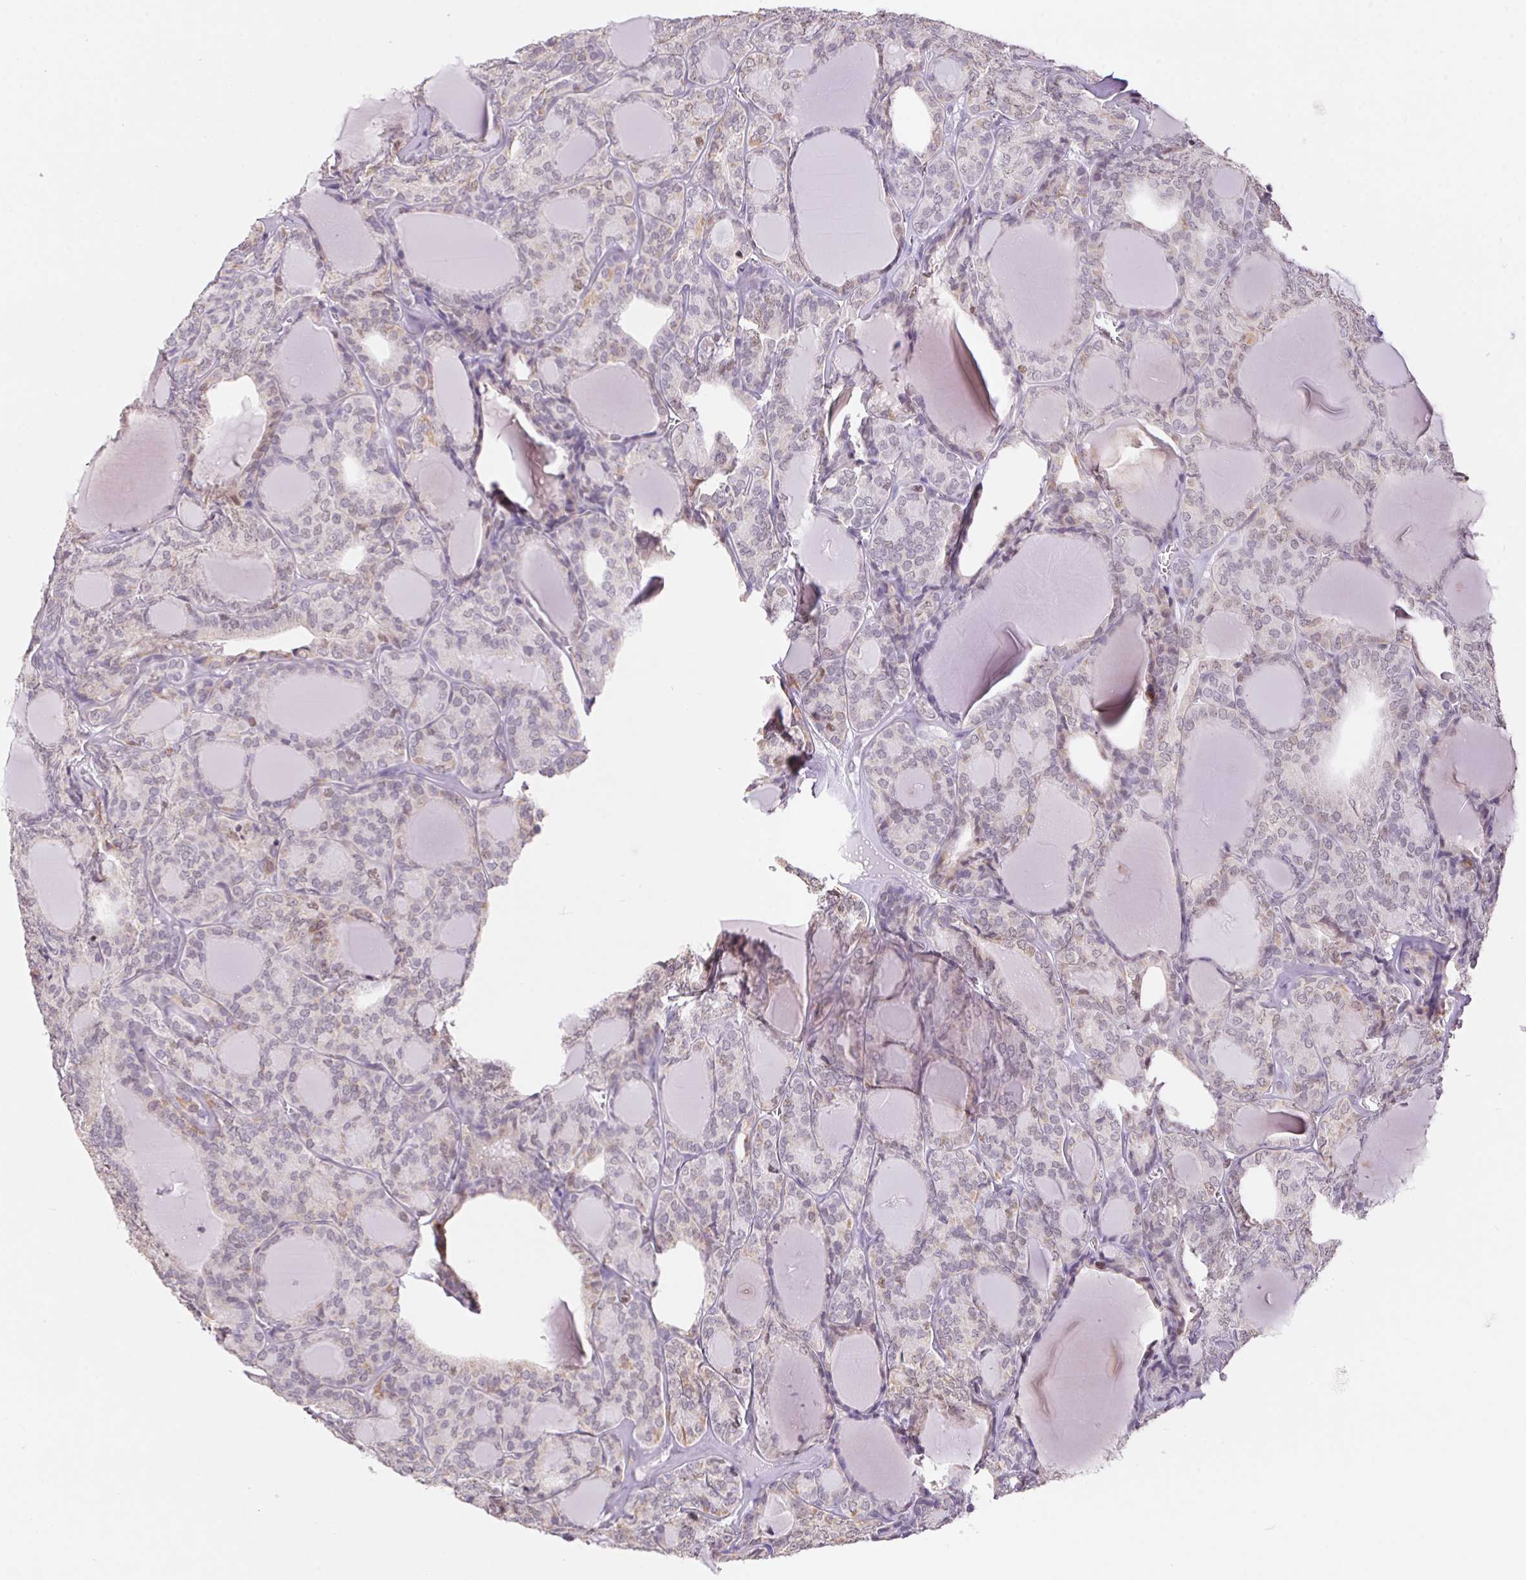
{"staining": {"intensity": "negative", "quantity": "none", "location": "none"}, "tissue": "thyroid cancer", "cell_type": "Tumor cells", "image_type": "cancer", "snomed": [{"axis": "morphology", "description": "Follicular adenoma carcinoma, NOS"}, {"axis": "topography", "description": "Thyroid gland"}], "caption": "Thyroid cancer was stained to show a protein in brown. There is no significant positivity in tumor cells.", "gene": "POLD3", "patient": {"sex": "male", "age": 74}}